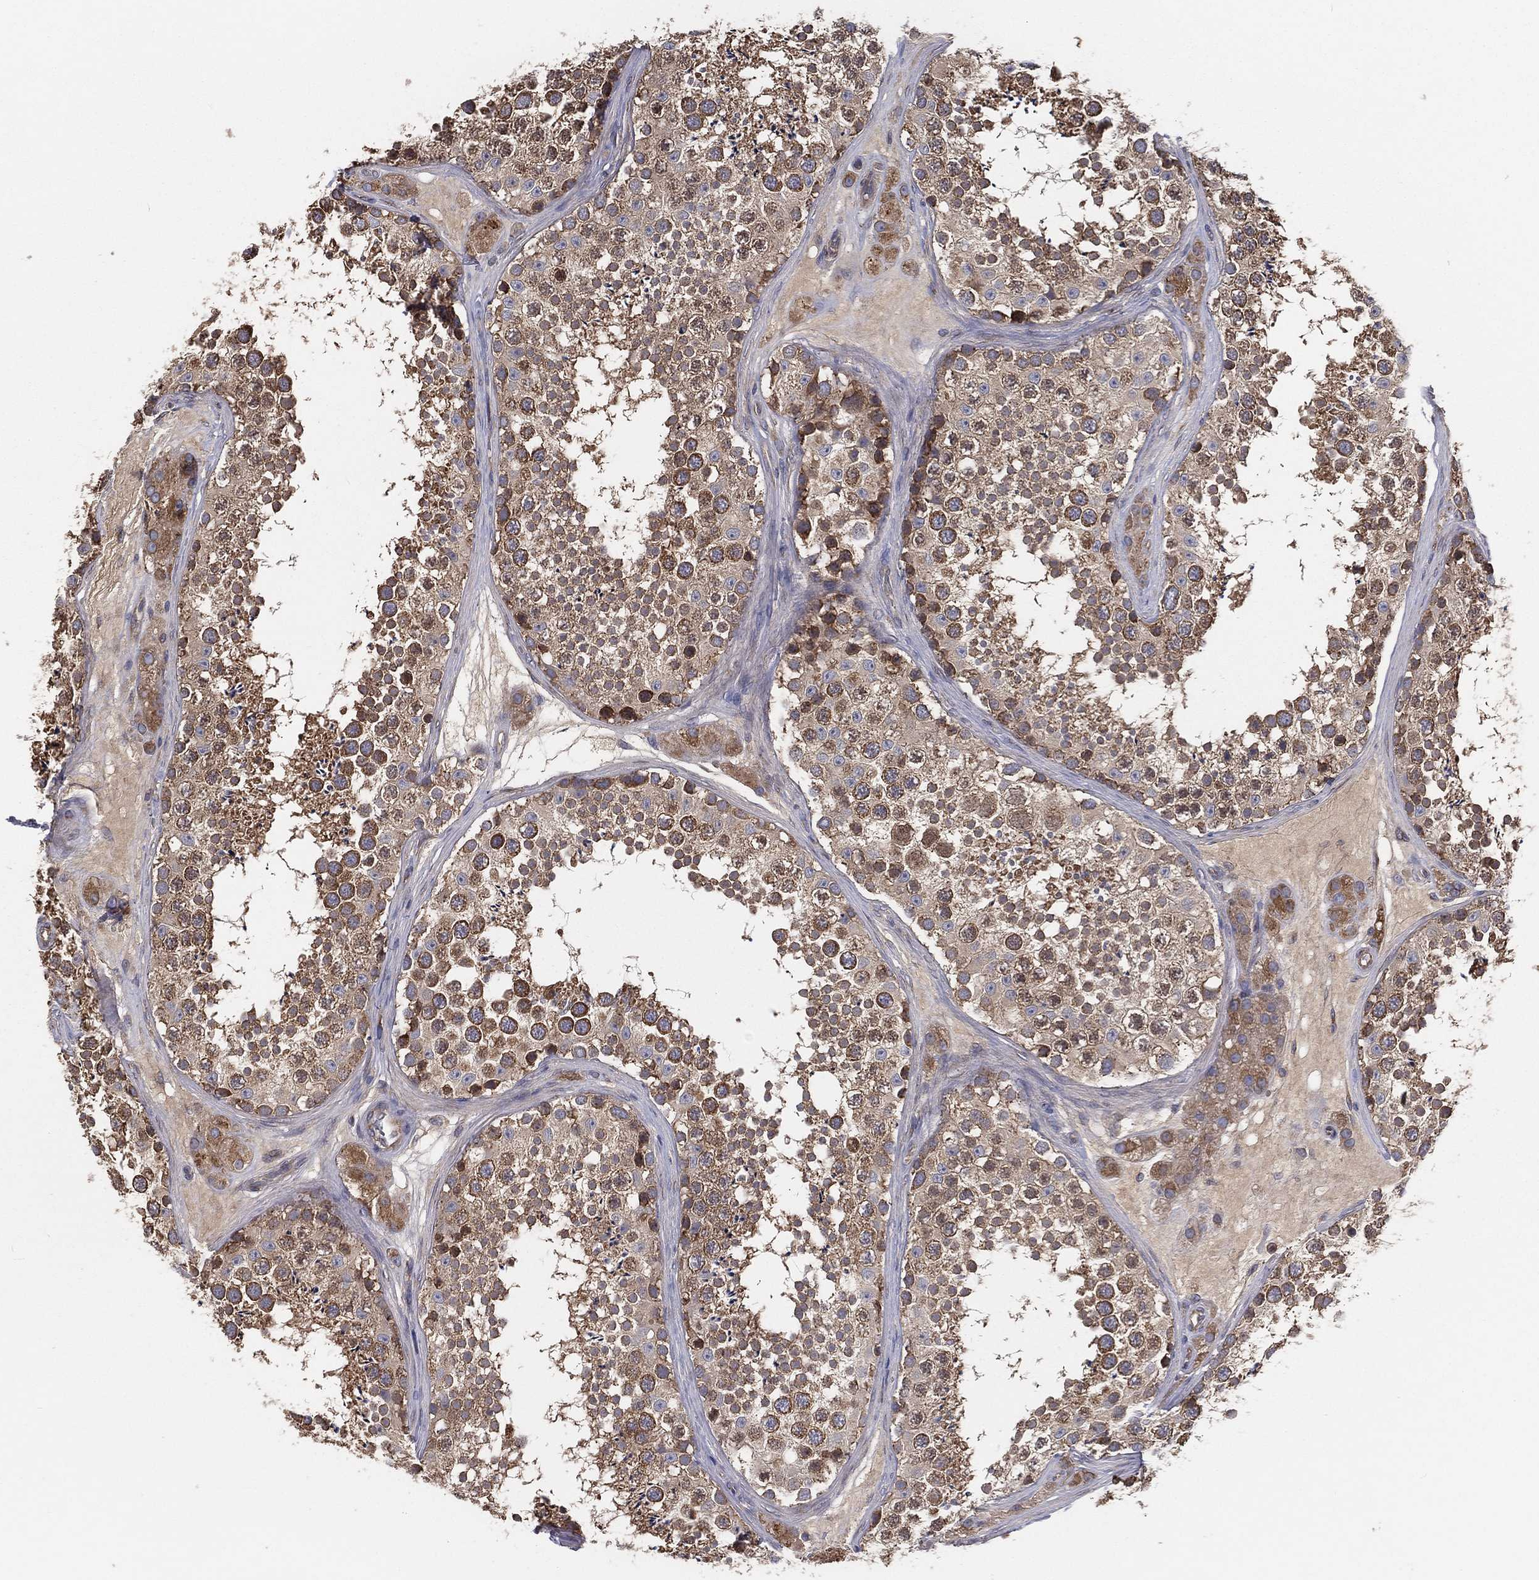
{"staining": {"intensity": "strong", "quantity": "<25%", "location": "cytoplasmic/membranous,nuclear"}, "tissue": "testis", "cell_type": "Cells in seminiferous ducts", "image_type": "normal", "snomed": [{"axis": "morphology", "description": "Normal tissue, NOS"}, {"axis": "topography", "description": "Testis"}], "caption": "Testis stained with DAB (3,3'-diaminobenzidine) immunohistochemistry demonstrates medium levels of strong cytoplasmic/membranous,nuclear staining in approximately <25% of cells in seminiferous ducts. Immunohistochemistry (ihc) stains the protein in brown and the nuclei are stained blue.", "gene": "EIF2B5", "patient": {"sex": "male", "age": 41}}